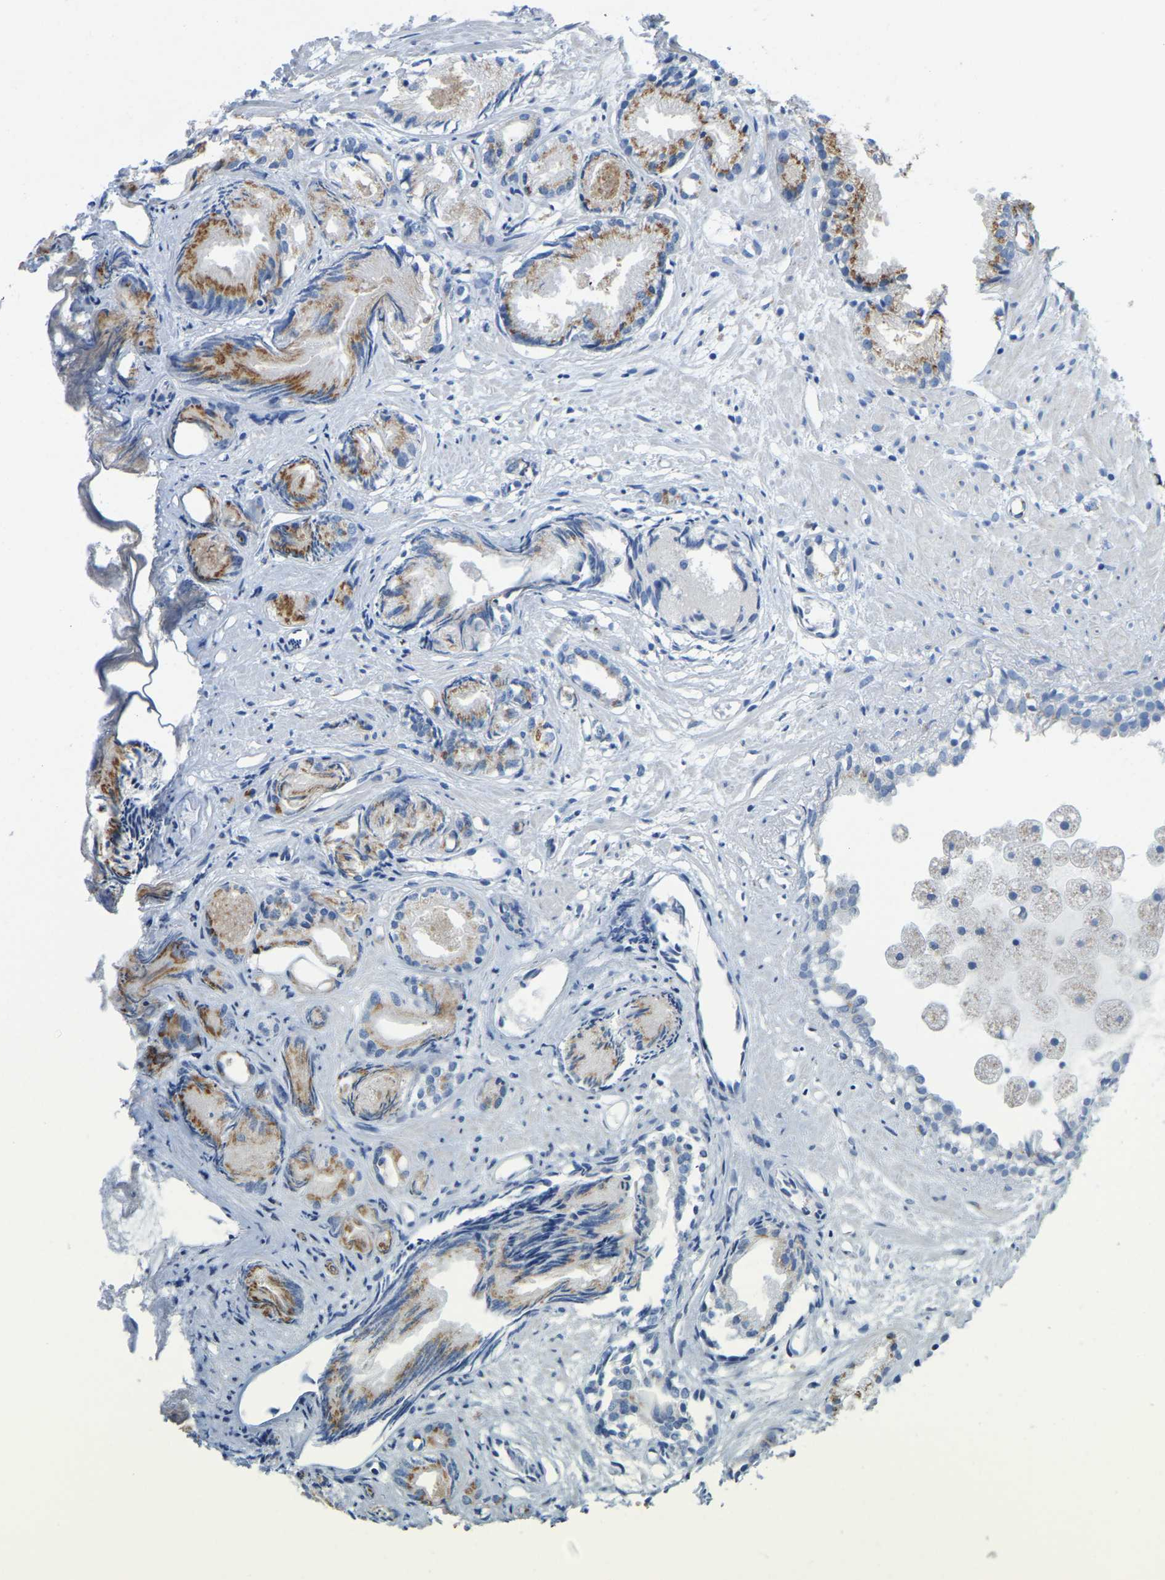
{"staining": {"intensity": "moderate", "quantity": ">75%", "location": "cytoplasmic/membranous"}, "tissue": "prostate cancer", "cell_type": "Tumor cells", "image_type": "cancer", "snomed": [{"axis": "morphology", "description": "Adenocarcinoma, Low grade"}, {"axis": "topography", "description": "Prostate"}], "caption": "Moderate cytoplasmic/membranous expression for a protein is present in approximately >75% of tumor cells of low-grade adenocarcinoma (prostate) using immunohistochemistry (IHC).", "gene": "FAM174A", "patient": {"sex": "male", "age": 72}}